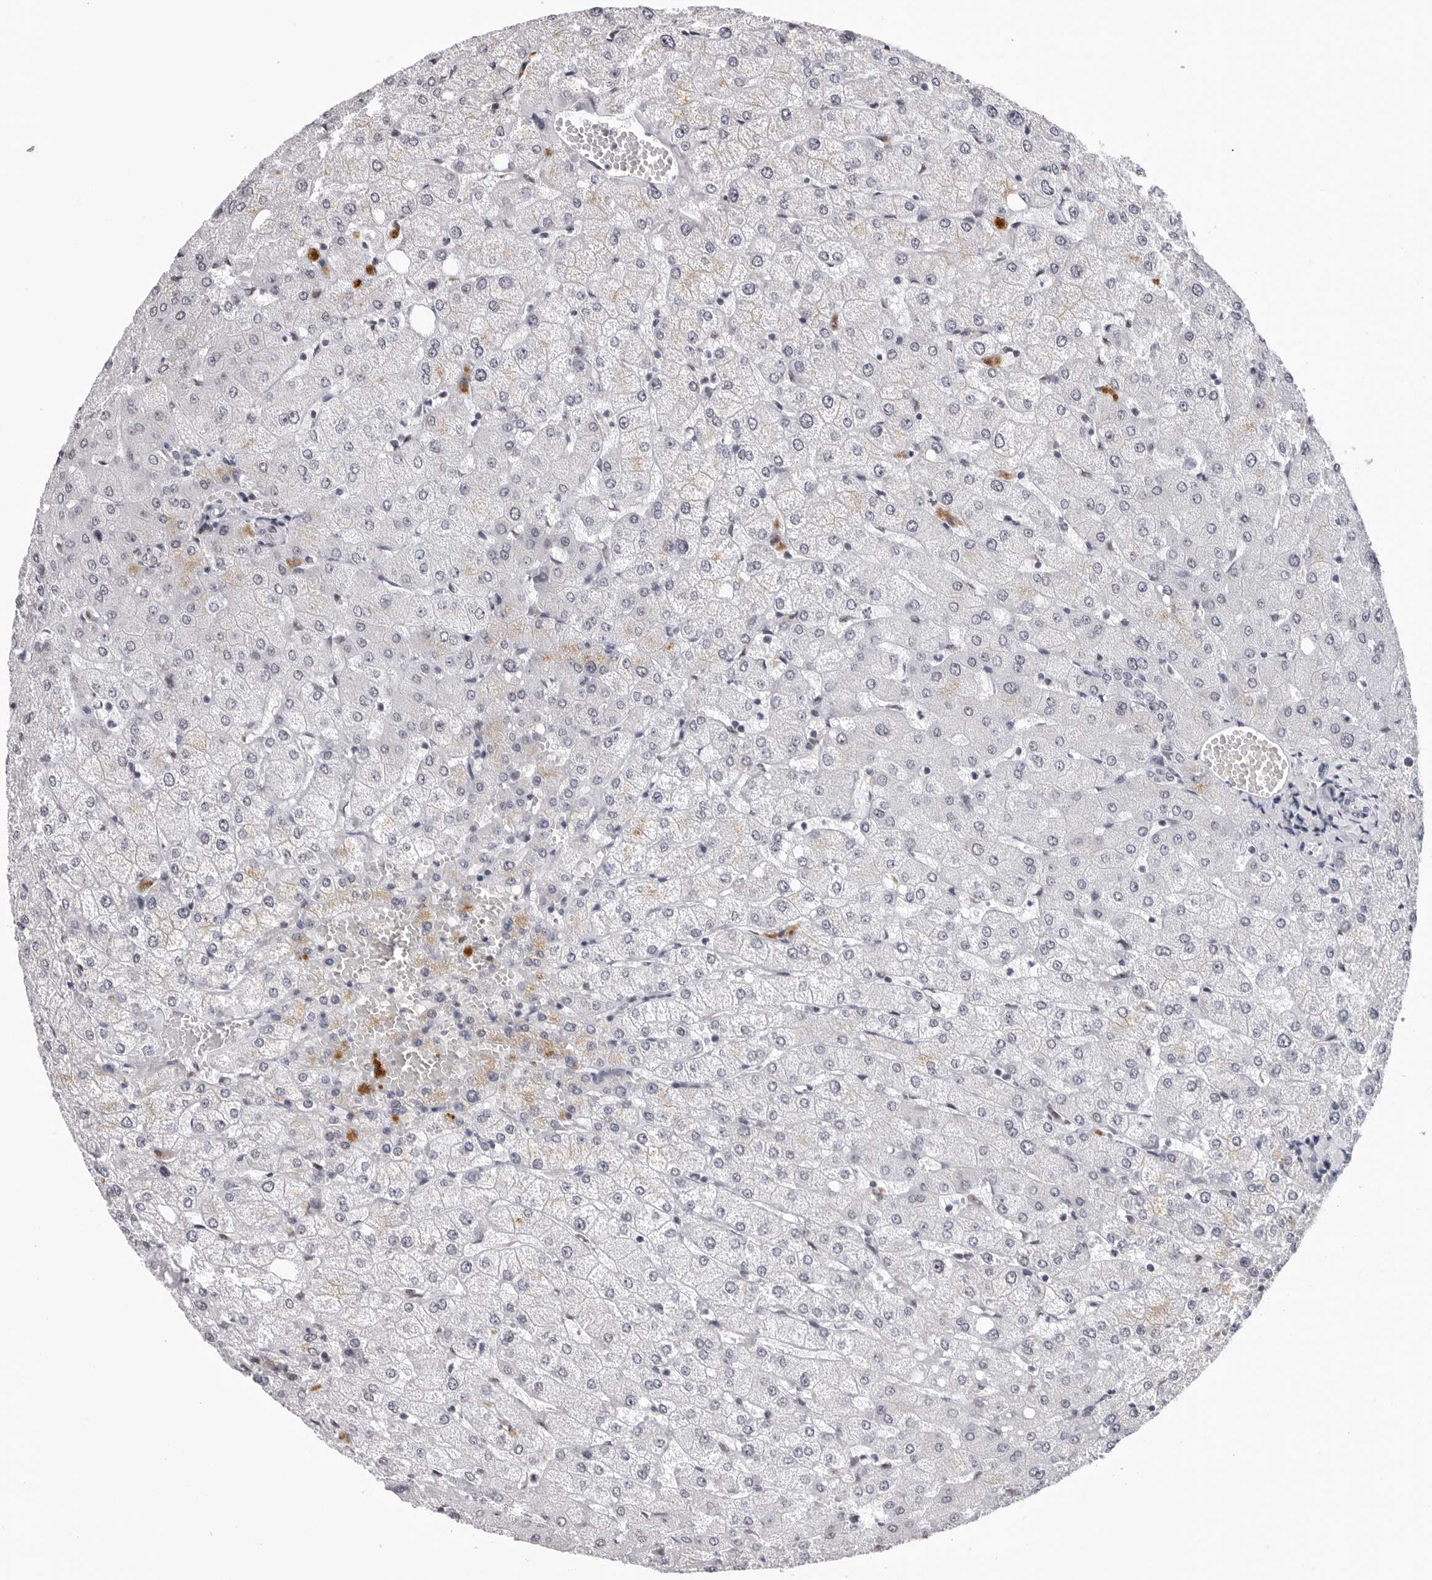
{"staining": {"intensity": "negative", "quantity": "none", "location": "none"}, "tissue": "liver", "cell_type": "Cholangiocytes", "image_type": "normal", "snomed": [{"axis": "morphology", "description": "Normal tissue, NOS"}, {"axis": "topography", "description": "Liver"}], "caption": "This is a histopathology image of IHC staining of unremarkable liver, which shows no staining in cholangiocytes.", "gene": "SF3B4", "patient": {"sex": "female", "age": 54}}